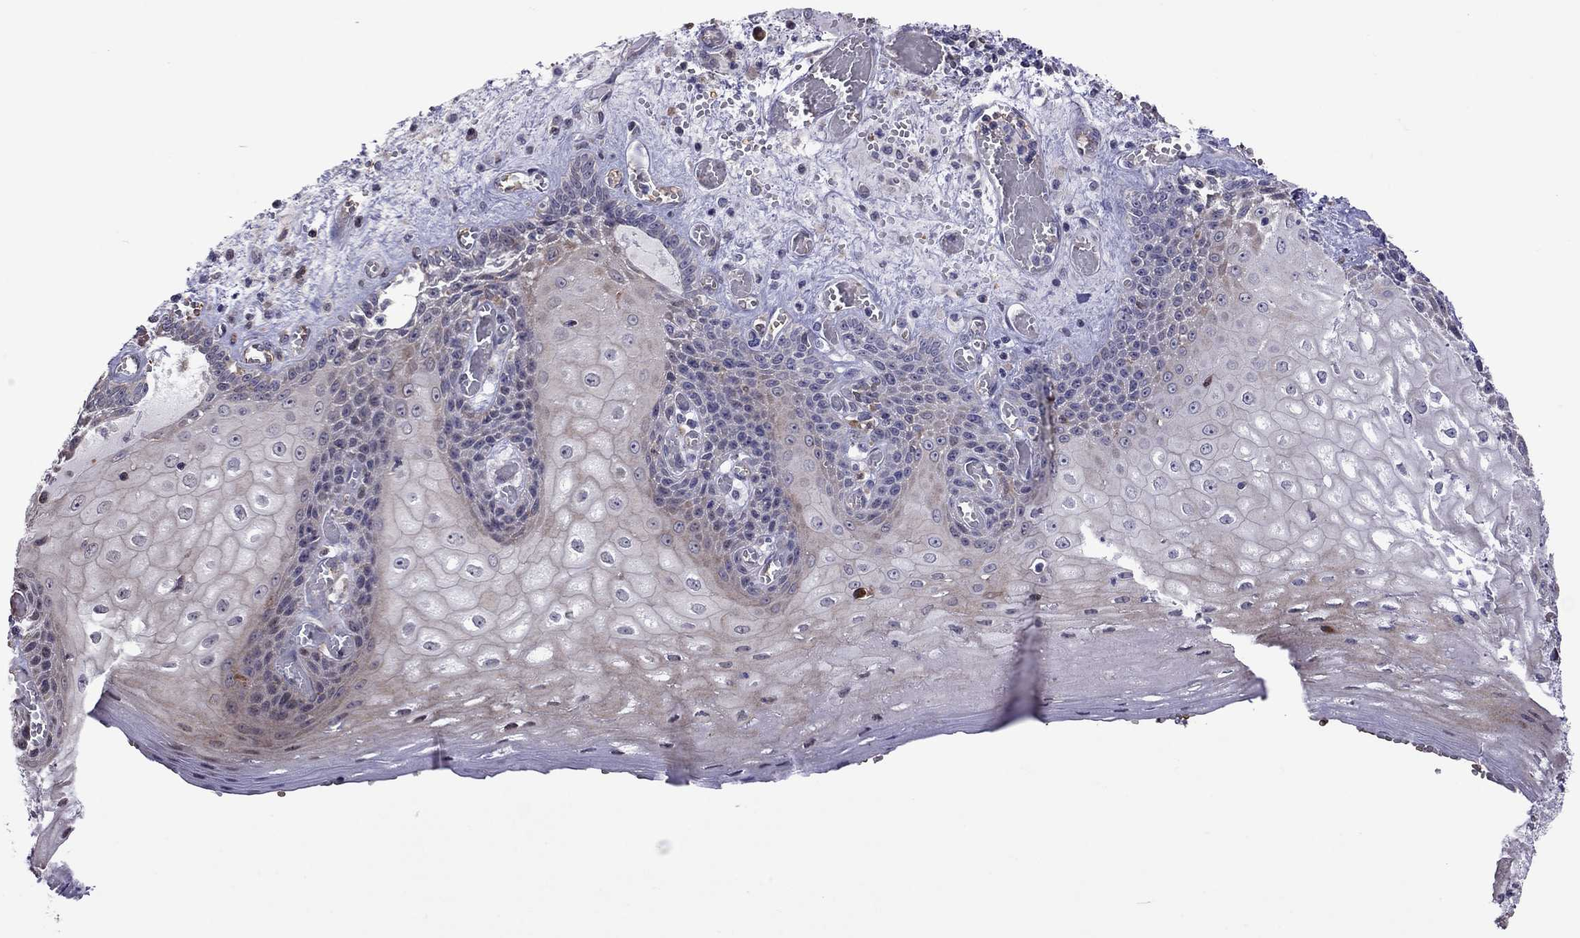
{"staining": {"intensity": "moderate", "quantity": "<25%", "location": "cytoplasmic/membranous"}, "tissue": "esophagus", "cell_type": "Squamous epithelial cells", "image_type": "normal", "snomed": [{"axis": "morphology", "description": "Normal tissue, NOS"}, {"axis": "topography", "description": "Esophagus"}], "caption": "Unremarkable esophagus was stained to show a protein in brown. There is low levels of moderate cytoplasmic/membranous expression in approximately <25% of squamous epithelial cells. The staining was performed using DAB (3,3'-diaminobenzidine), with brown indicating positive protein expression. Nuclei are stained blue with hematoxylin.", "gene": "ADAM28", "patient": {"sex": "male", "age": 58}}